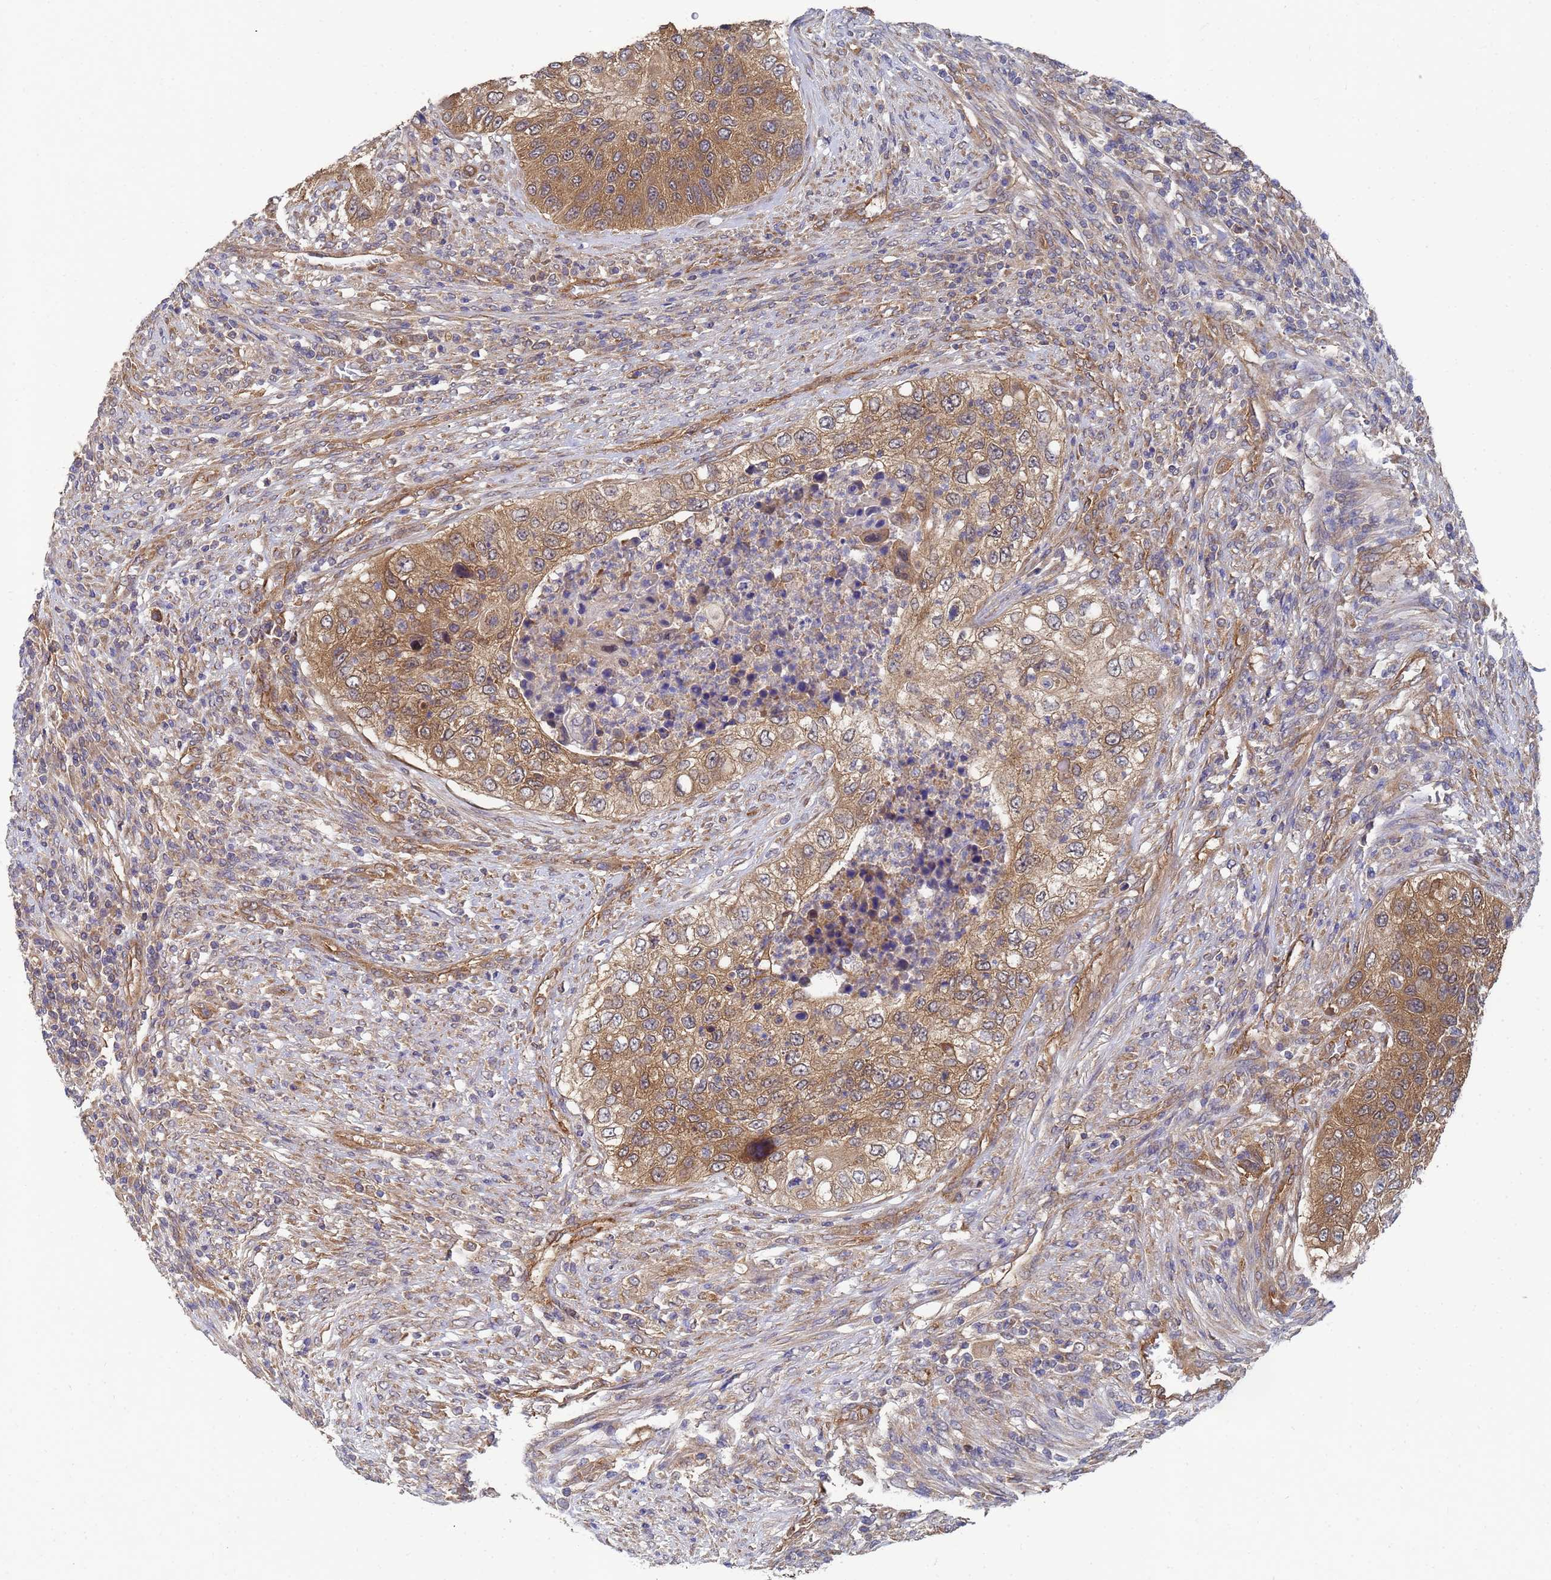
{"staining": {"intensity": "moderate", "quantity": ">75%", "location": "cytoplasmic/membranous"}, "tissue": "urothelial cancer", "cell_type": "Tumor cells", "image_type": "cancer", "snomed": [{"axis": "morphology", "description": "Urothelial carcinoma, High grade"}, {"axis": "topography", "description": "Urinary bladder"}], "caption": "The immunohistochemical stain highlights moderate cytoplasmic/membranous expression in tumor cells of urothelial cancer tissue.", "gene": "ALS2CL", "patient": {"sex": "female", "age": 60}}